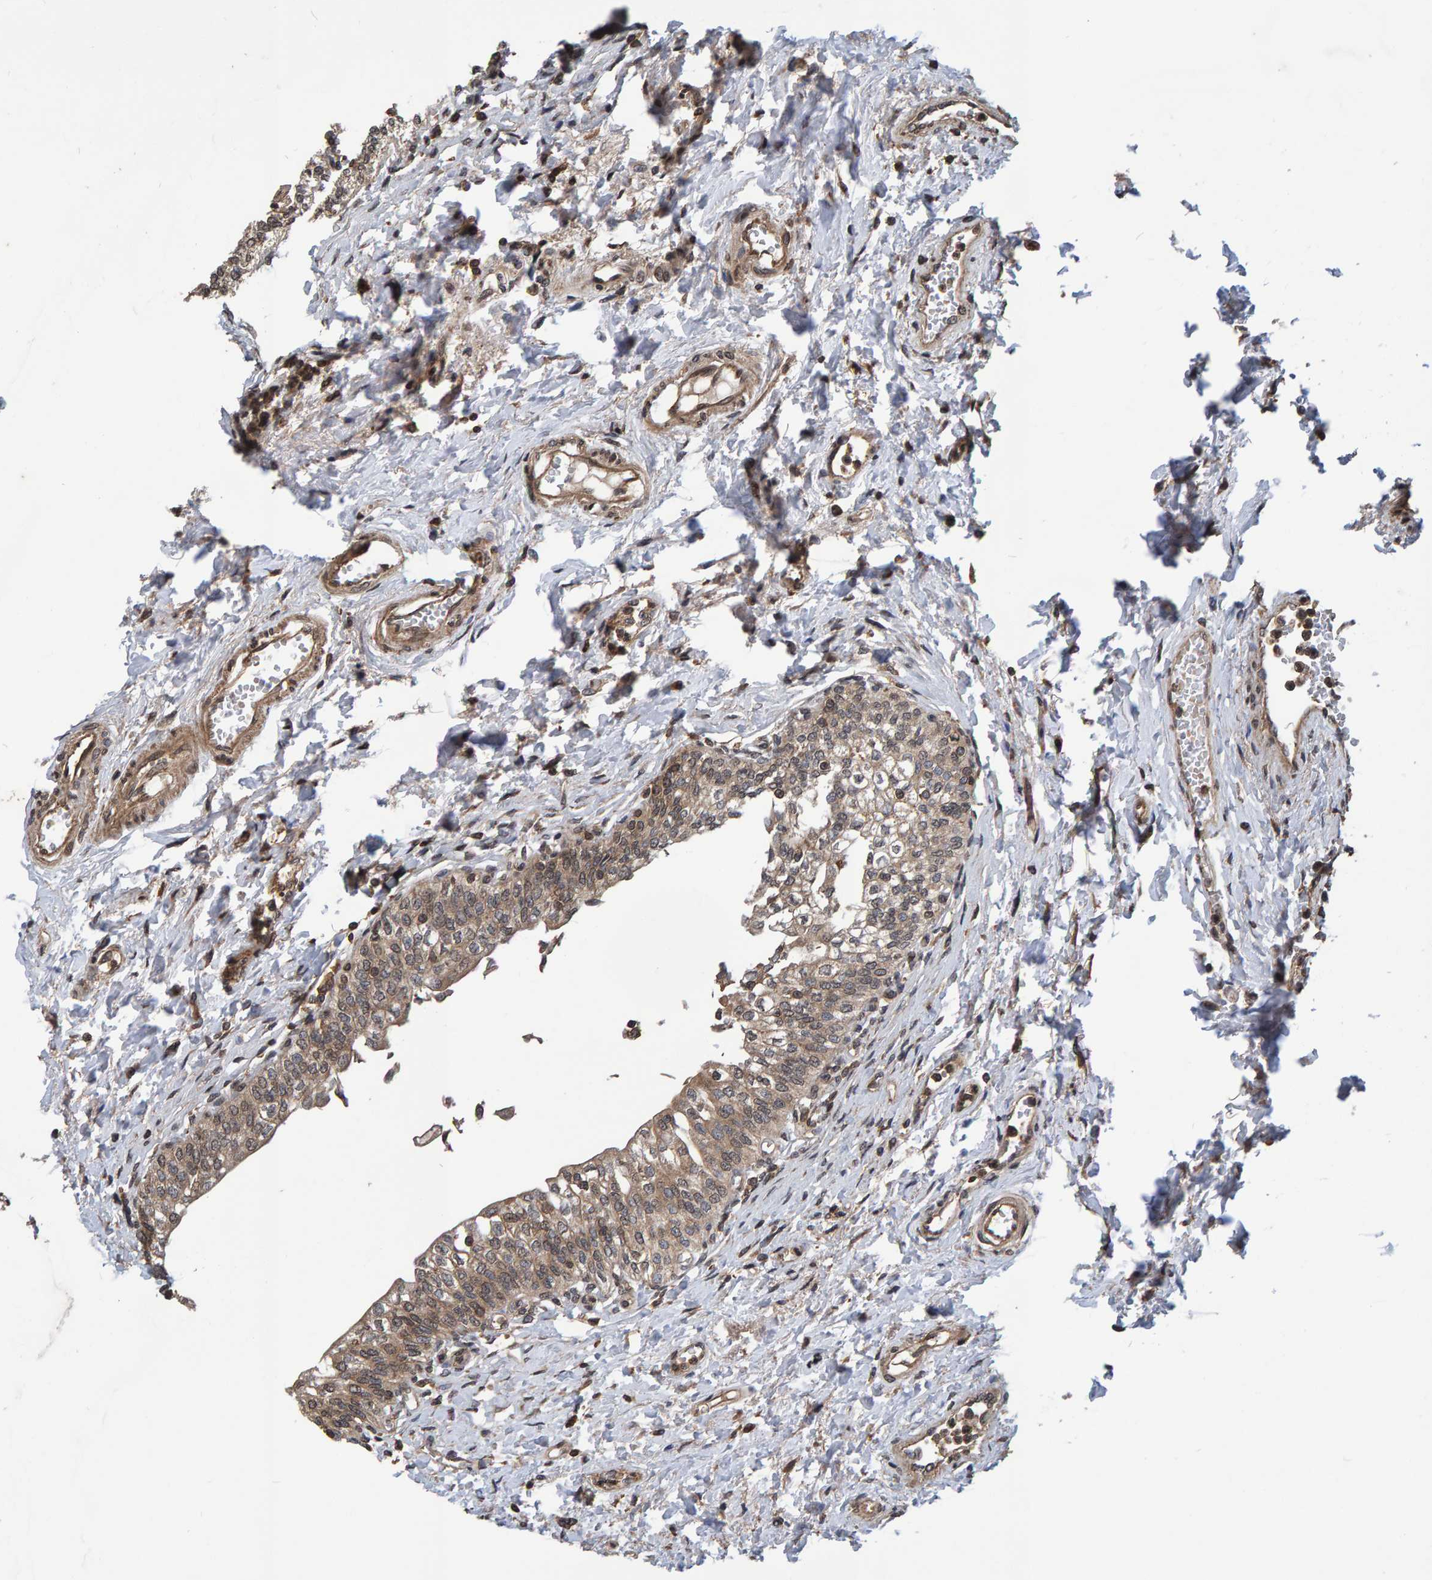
{"staining": {"intensity": "moderate", "quantity": ">75%", "location": "cytoplasmic/membranous"}, "tissue": "urinary bladder", "cell_type": "Urothelial cells", "image_type": "normal", "snomed": [{"axis": "morphology", "description": "Normal tissue, NOS"}, {"axis": "topography", "description": "Urinary bladder"}], "caption": "The immunohistochemical stain labels moderate cytoplasmic/membranous positivity in urothelial cells of benign urinary bladder. (DAB (3,3'-diaminobenzidine) IHC with brightfield microscopy, high magnification).", "gene": "GAB2", "patient": {"sex": "male", "age": 55}}